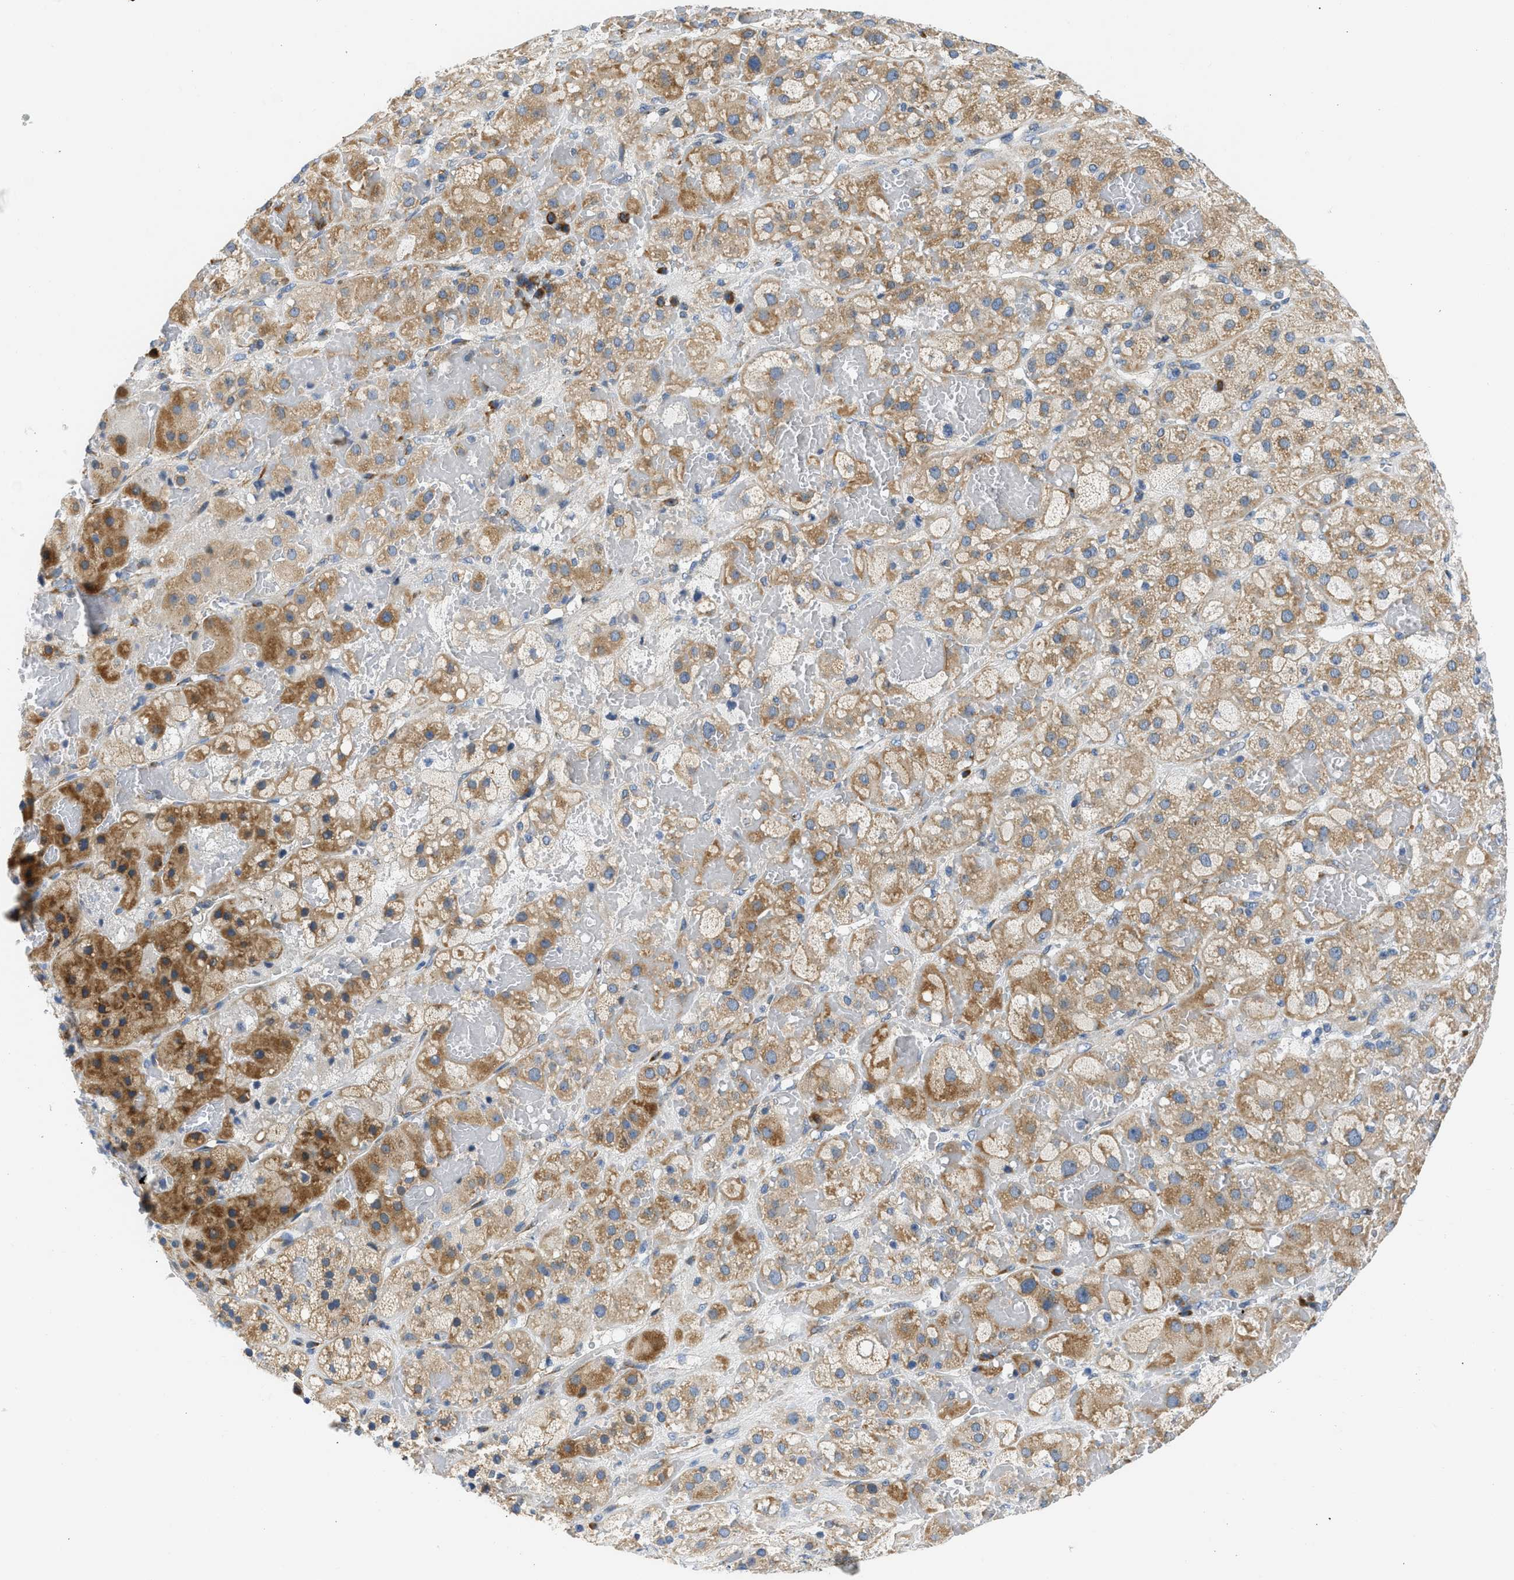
{"staining": {"intensity": "moderate", "quantity": ">75%", "location": "cytoplasmic/membranous"}, "tissue": "adrenal gland", "cell_type": "Glandular cells", "image_type": "normal", "snomed": [{"axis": "morphology", "description": "Normal tissue, NOS"}, {"axis": "topography", "description": "Adrenal gland"}], "caption": "Immunohistochemical staining of unremarkable human adrenal gland reveals >75% levels of moderate cytoplasmic/membranous protein expression in approximately >75% of glandular cells.", "gene": "CAMKK2", "patient": {"sex": "female", "age": 47}}